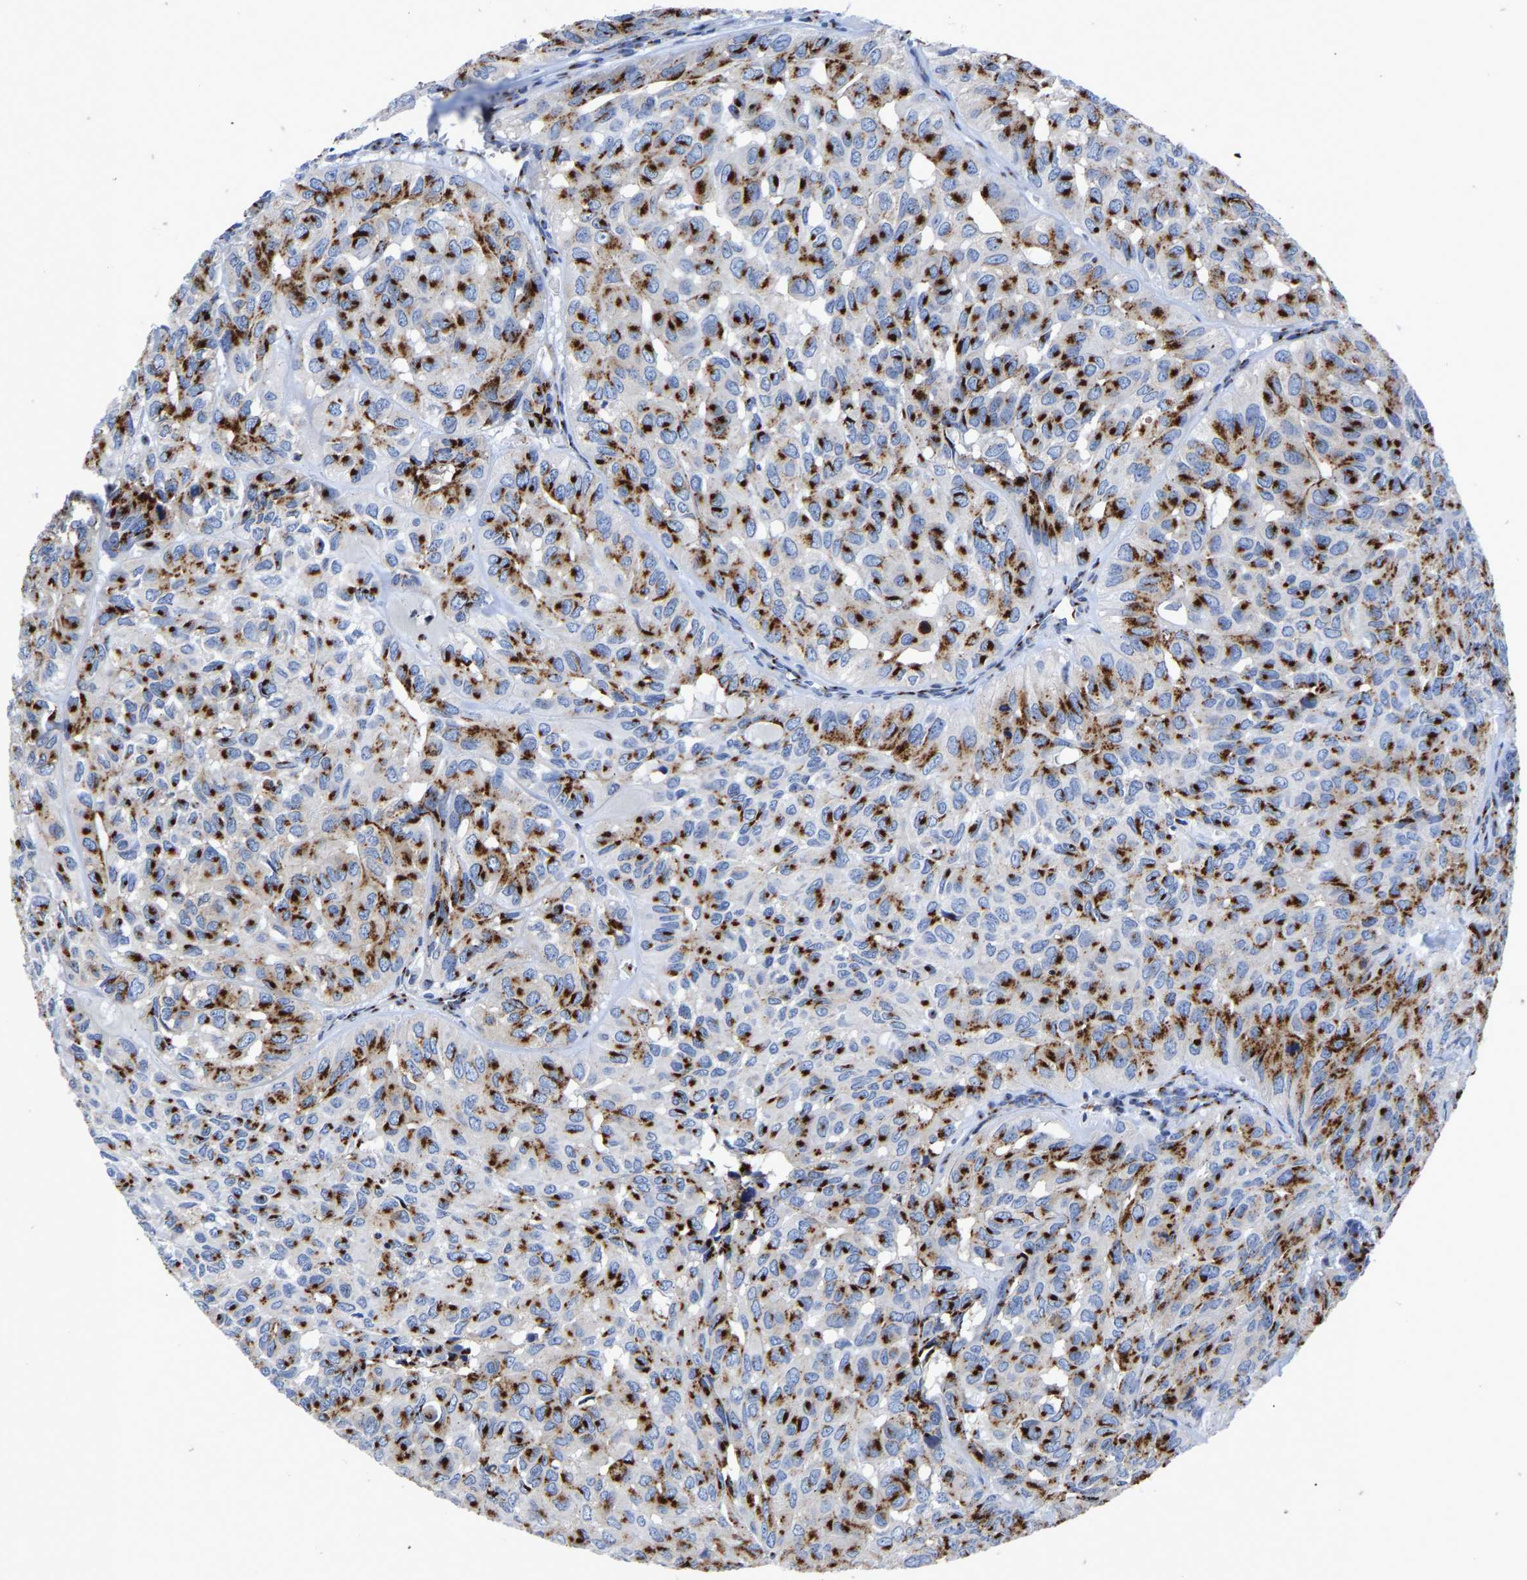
{"staining": {"intensity": "strong", "quantity": ">75%", "location": "cytoplasmic/membranous"}, "tissue": "head and neck cancer", "cell_type": "Tumor cells", "image_type": "cancer", "snomed": [{"axis": "morphology", "description": "Adenocarcinoma, NOS"}, {"axis": "topography", "description": "Salivary gland, NOS"}, {"axis": "topography", "description": "Head-Neck"}], "caption": "The image exhibits immunohistochemical staining of adenocarcinoma (head and neck). There is strong cytoplasmic/membranous staining is identified in about >75% of tumor cells. The protein is shown in brown color, while the nuclei are stained blue.", "gene": "TMEM87A", "patient": {"sex": "female", "age": 76}}